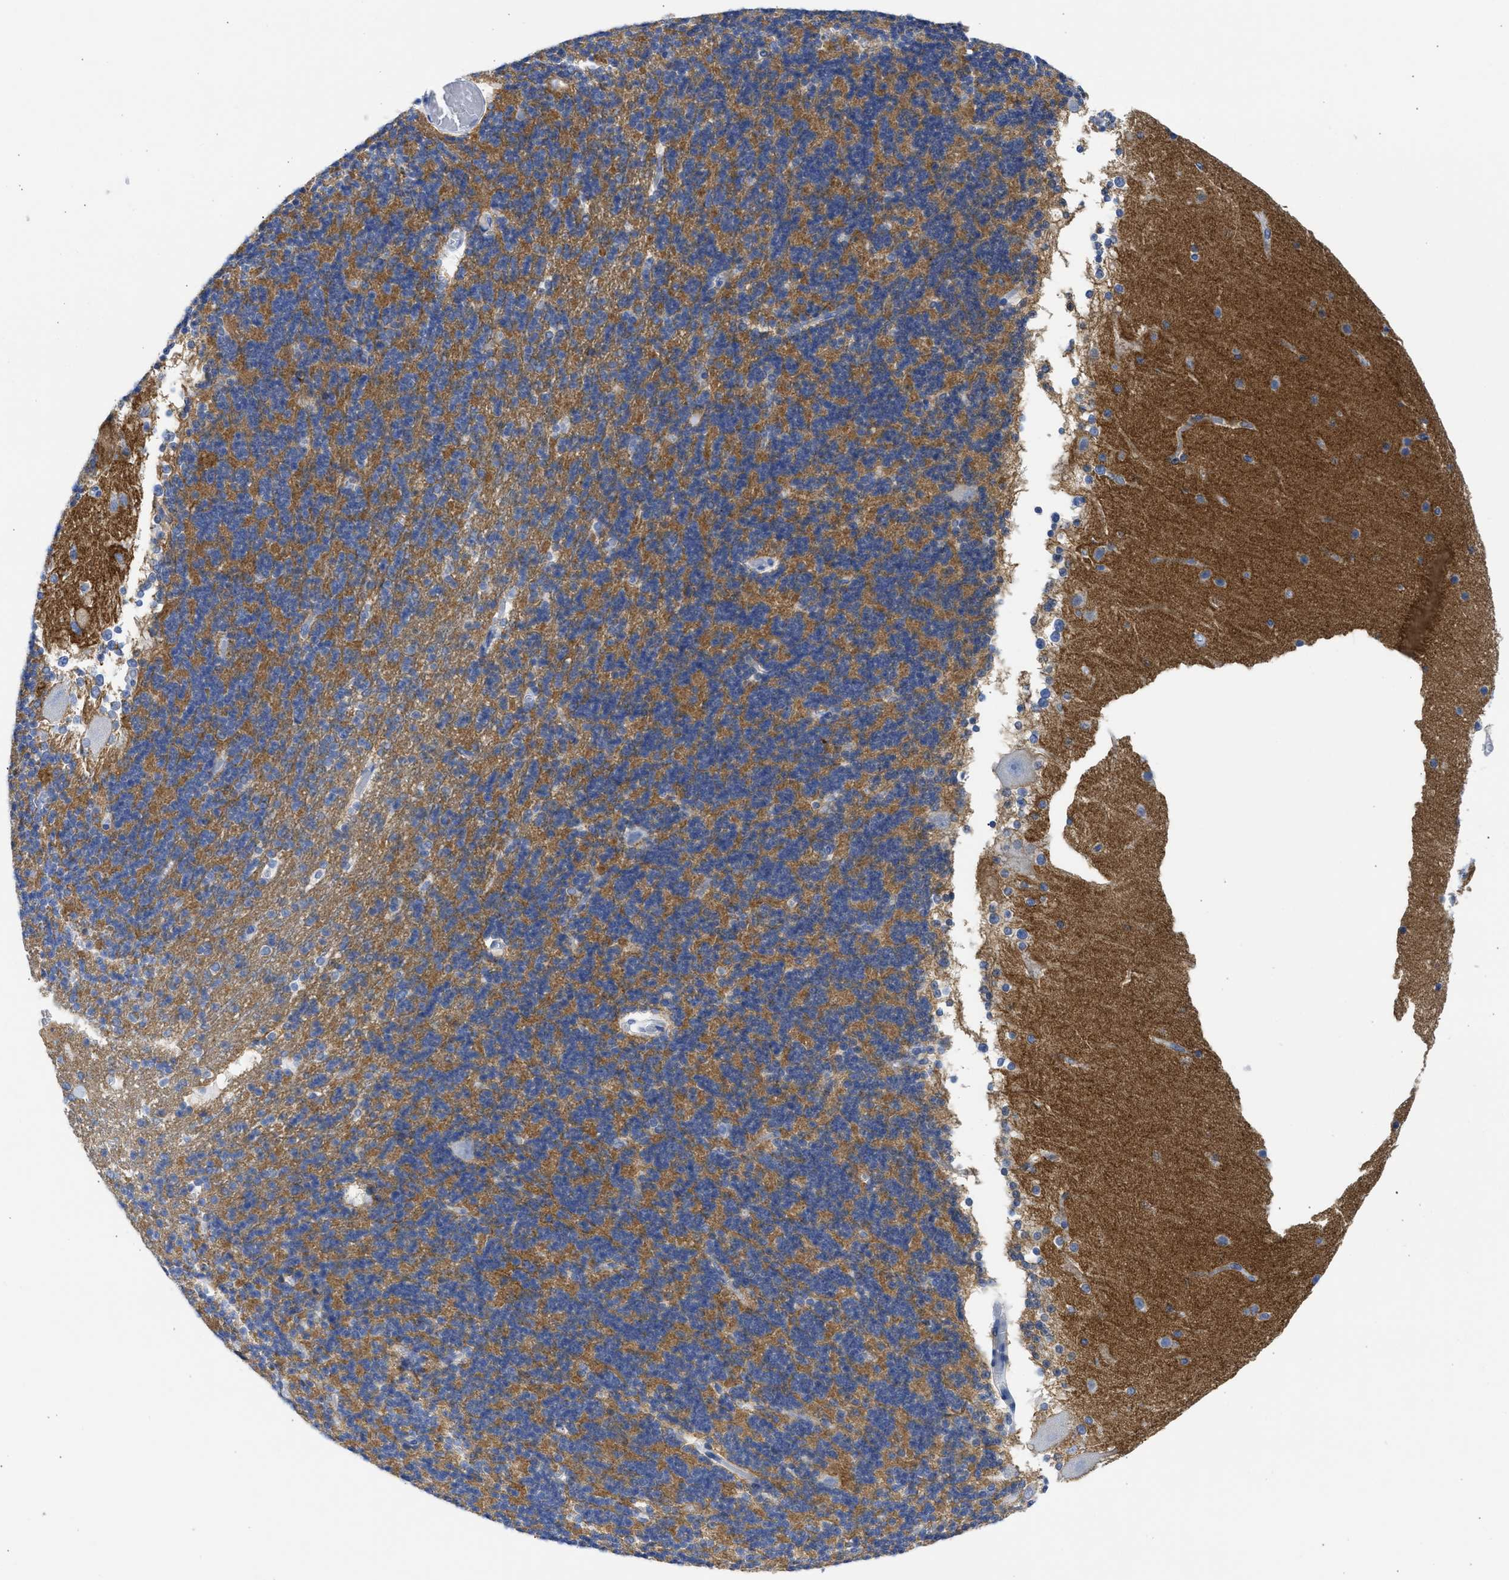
{"staining": {"intensity": "moderate", "quantity": ">75%", "location": "cytoplasmic/membranous"}, "tissue": "cerebellum", "cell_type": "Cells in granular layer", "image_type": "normal", "snomed": [{"axis": "morphology", "description": "Normal tissue, NOS"}, {"axis": "topography", "description": "Cerebellum"}], "caption": "Protein staining of unremarkable cerebellum reveals moderate cytoplasmic/membranous expression in about >75% of cells in granular layer.", "gene": "NCAM1", "patient": {"sex": "female", "age": 19}}